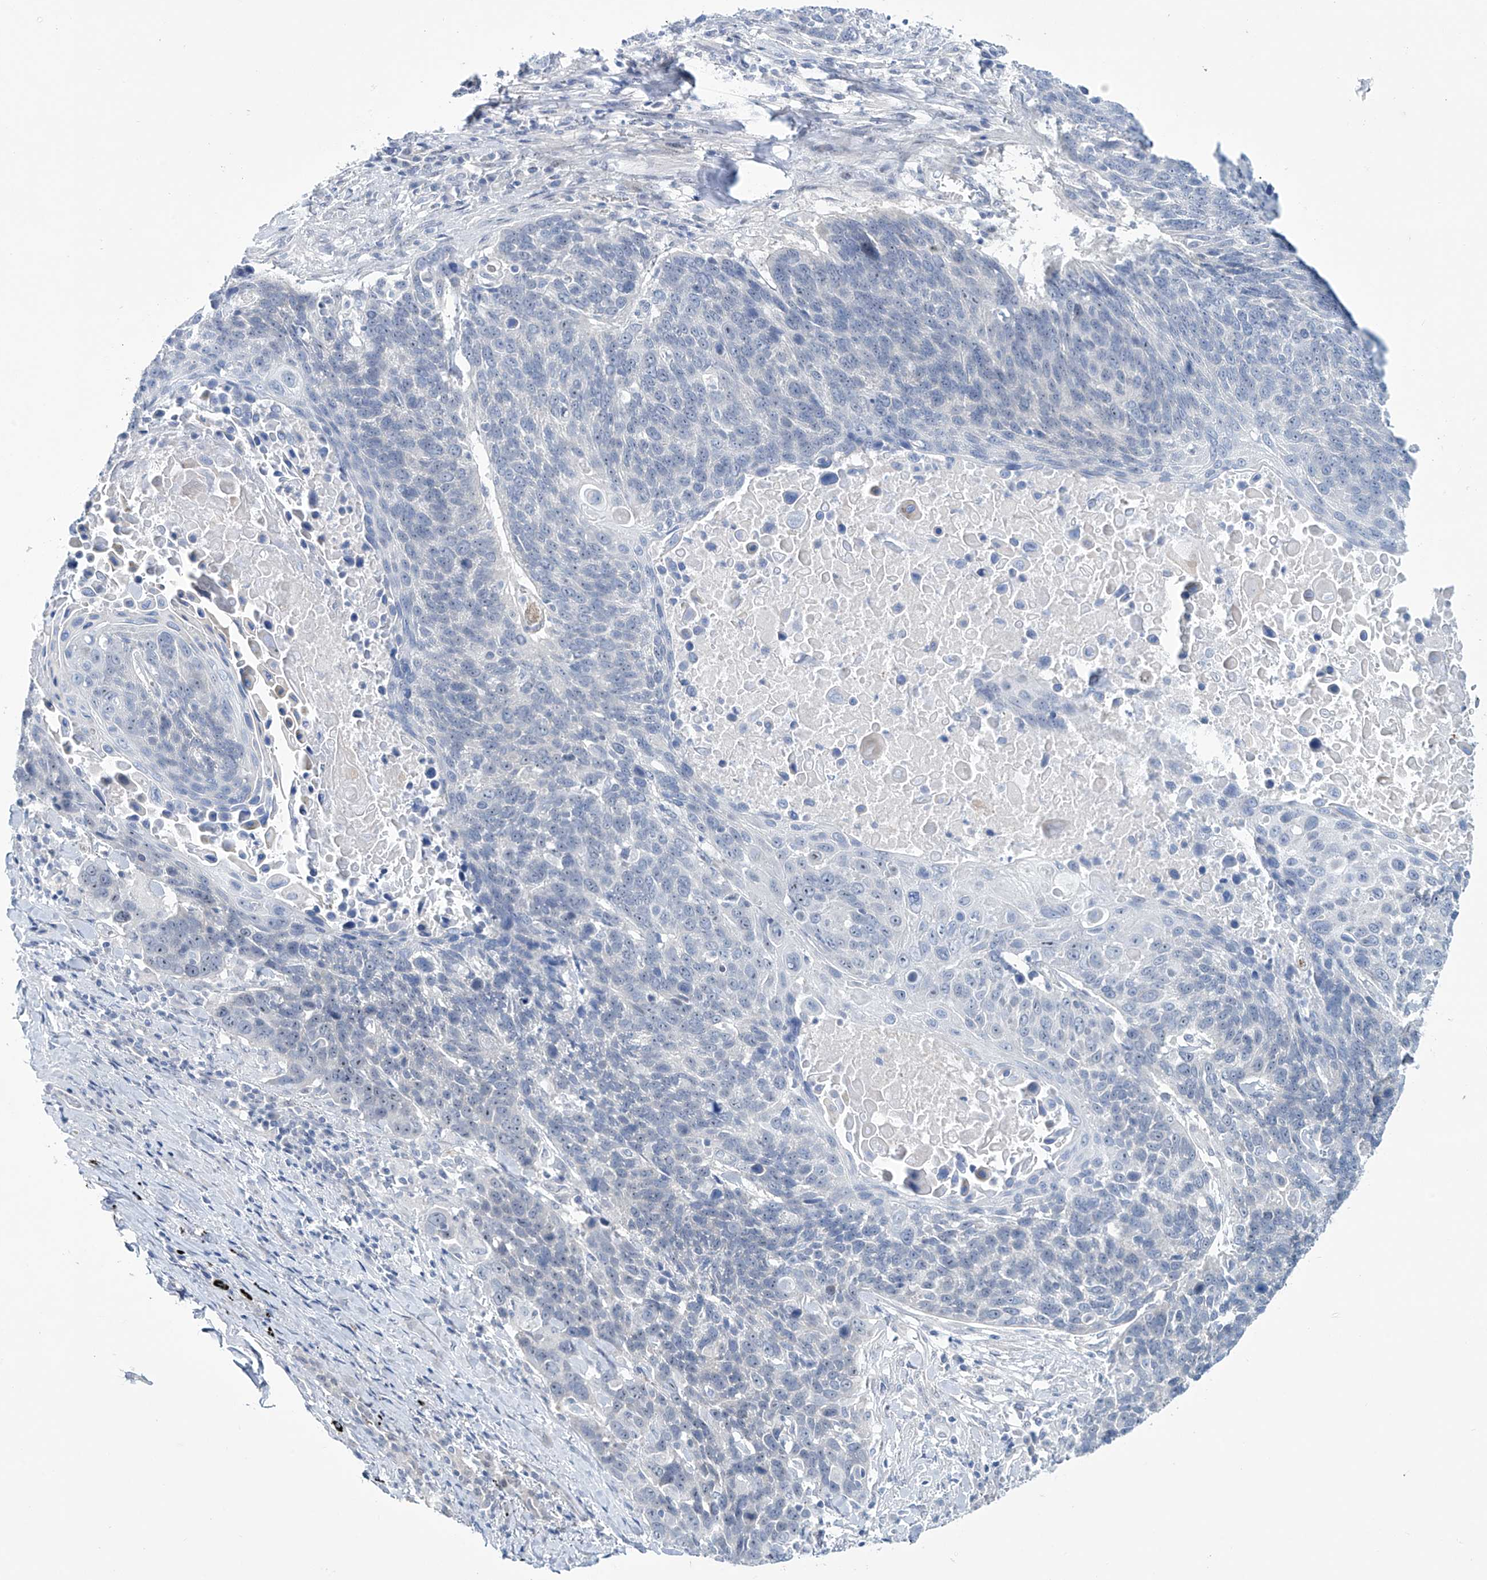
{"staining": {"intensity": "negative", "quantity": "none", "location": "none"}, "tissue": "lung cancer", "cell_type": "Tumor cells", "image_type": "cancer", "snomed": [{"axis": "morphology", "description": "Squamous cell carcinoma, NOS"}, {"axis": "topography", "description": "Lung"}], "caption": "Immunohistochemical staining of human lung squamous cell carcinoma demonstrates no significant expression in tumor cells. (DAB immunohistochemistry, high magnification).", "gene": "TRIM60", "patient": {"sex": "male", "age": 66}}